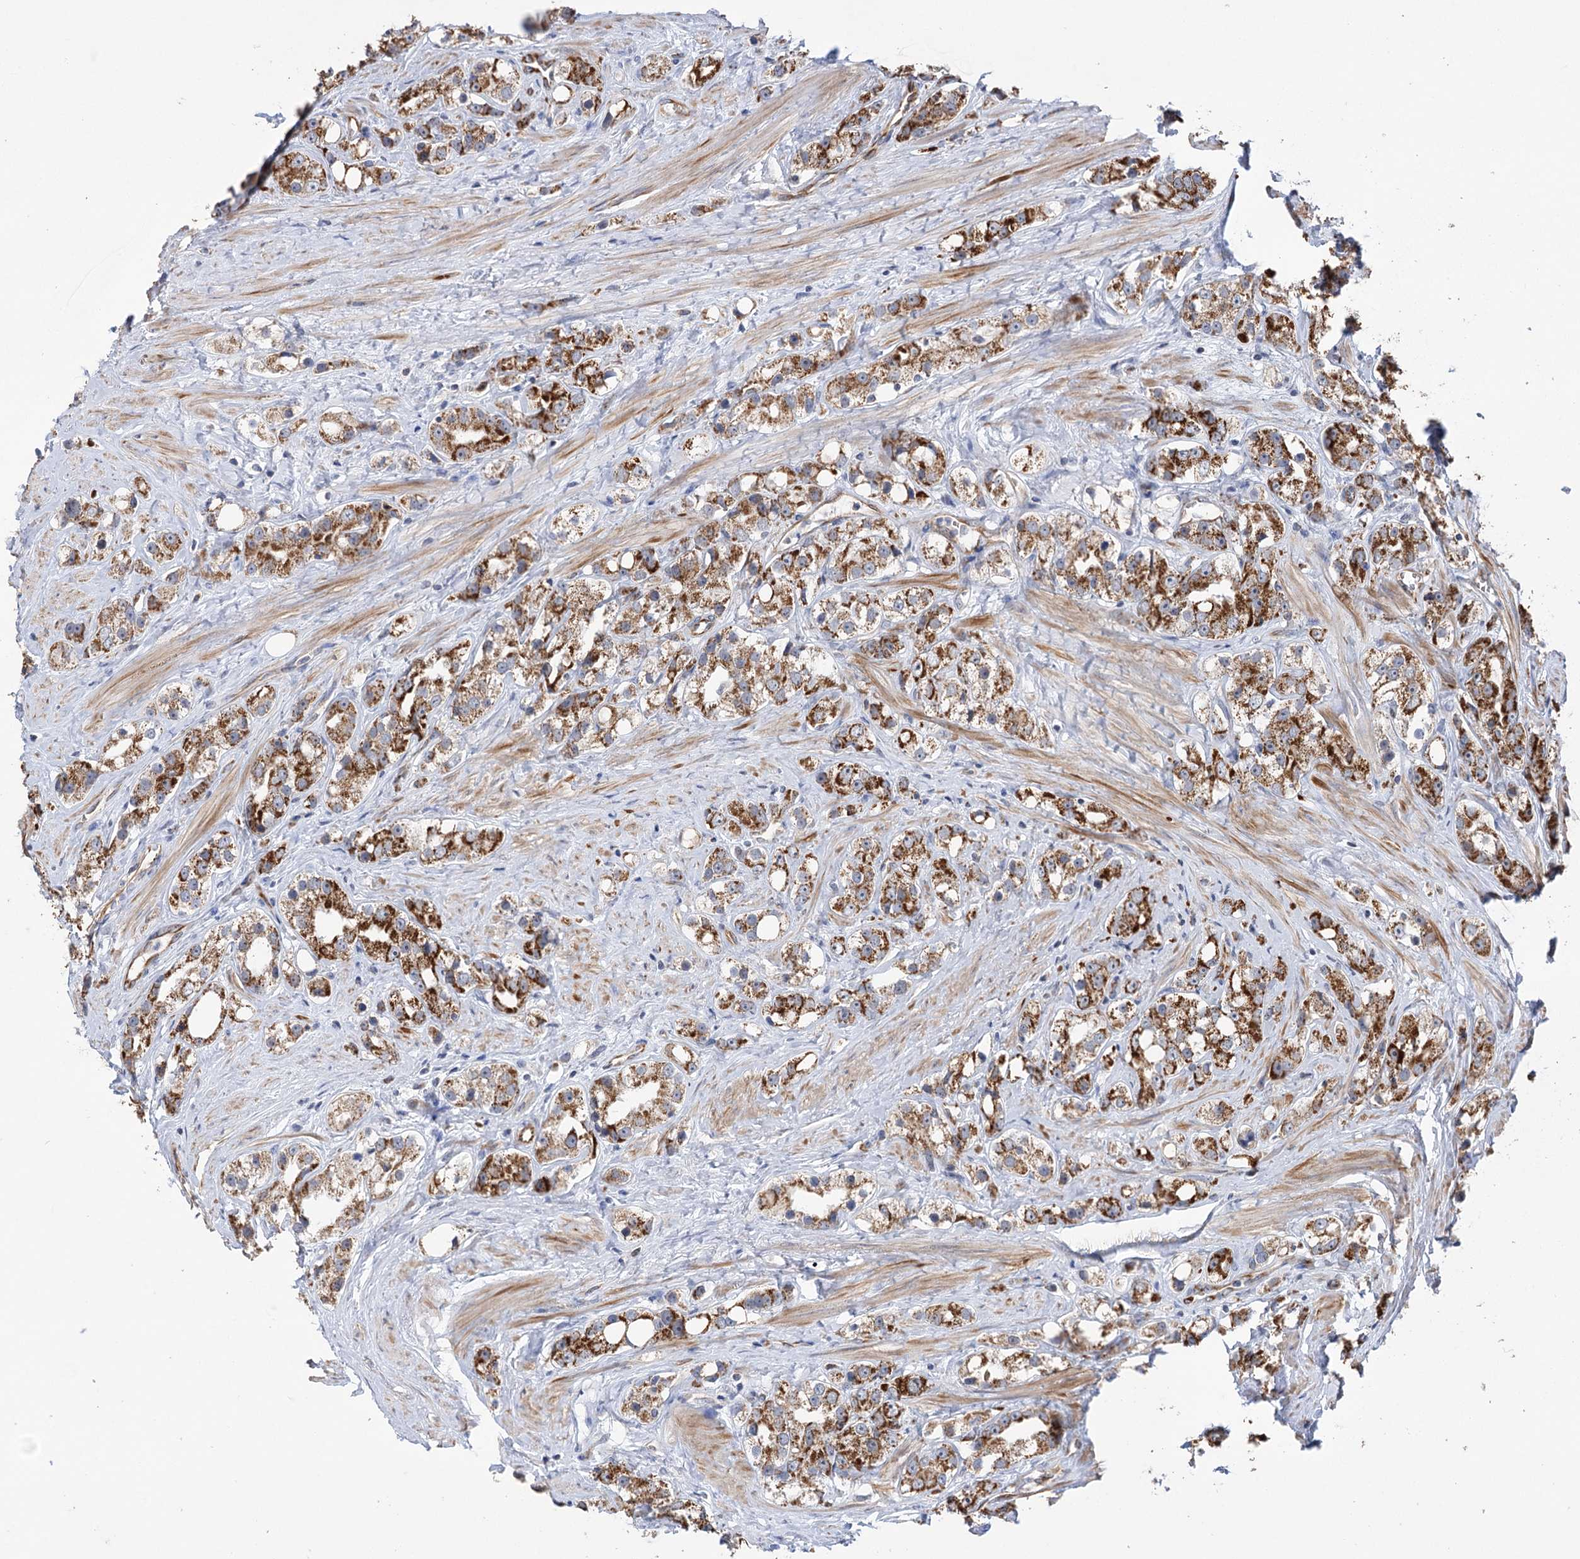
{"staining": {"intensity": "moderate", "quantity": ">75%", "location": "cytoplasmic/membranous"}, "tissue": "prostate cancer", "cell_type": "Tumor cells", "image_type": "cancer", "snomed": [{"axis": "morphology", "description": "Adenocarcinoma, NOS"}, {"axis": "topography", "description": "Prostate"}], "caption": "This photomicrograph demonstrates immunohistochemistry staining of human prostate cancer (adenocarcinoma), with medium moderate cytoplasmic/membranous positivity in about >75% of tumor cells.", "gene": "ECHDC3", "patient": {"sex": "male", "age": 79}}